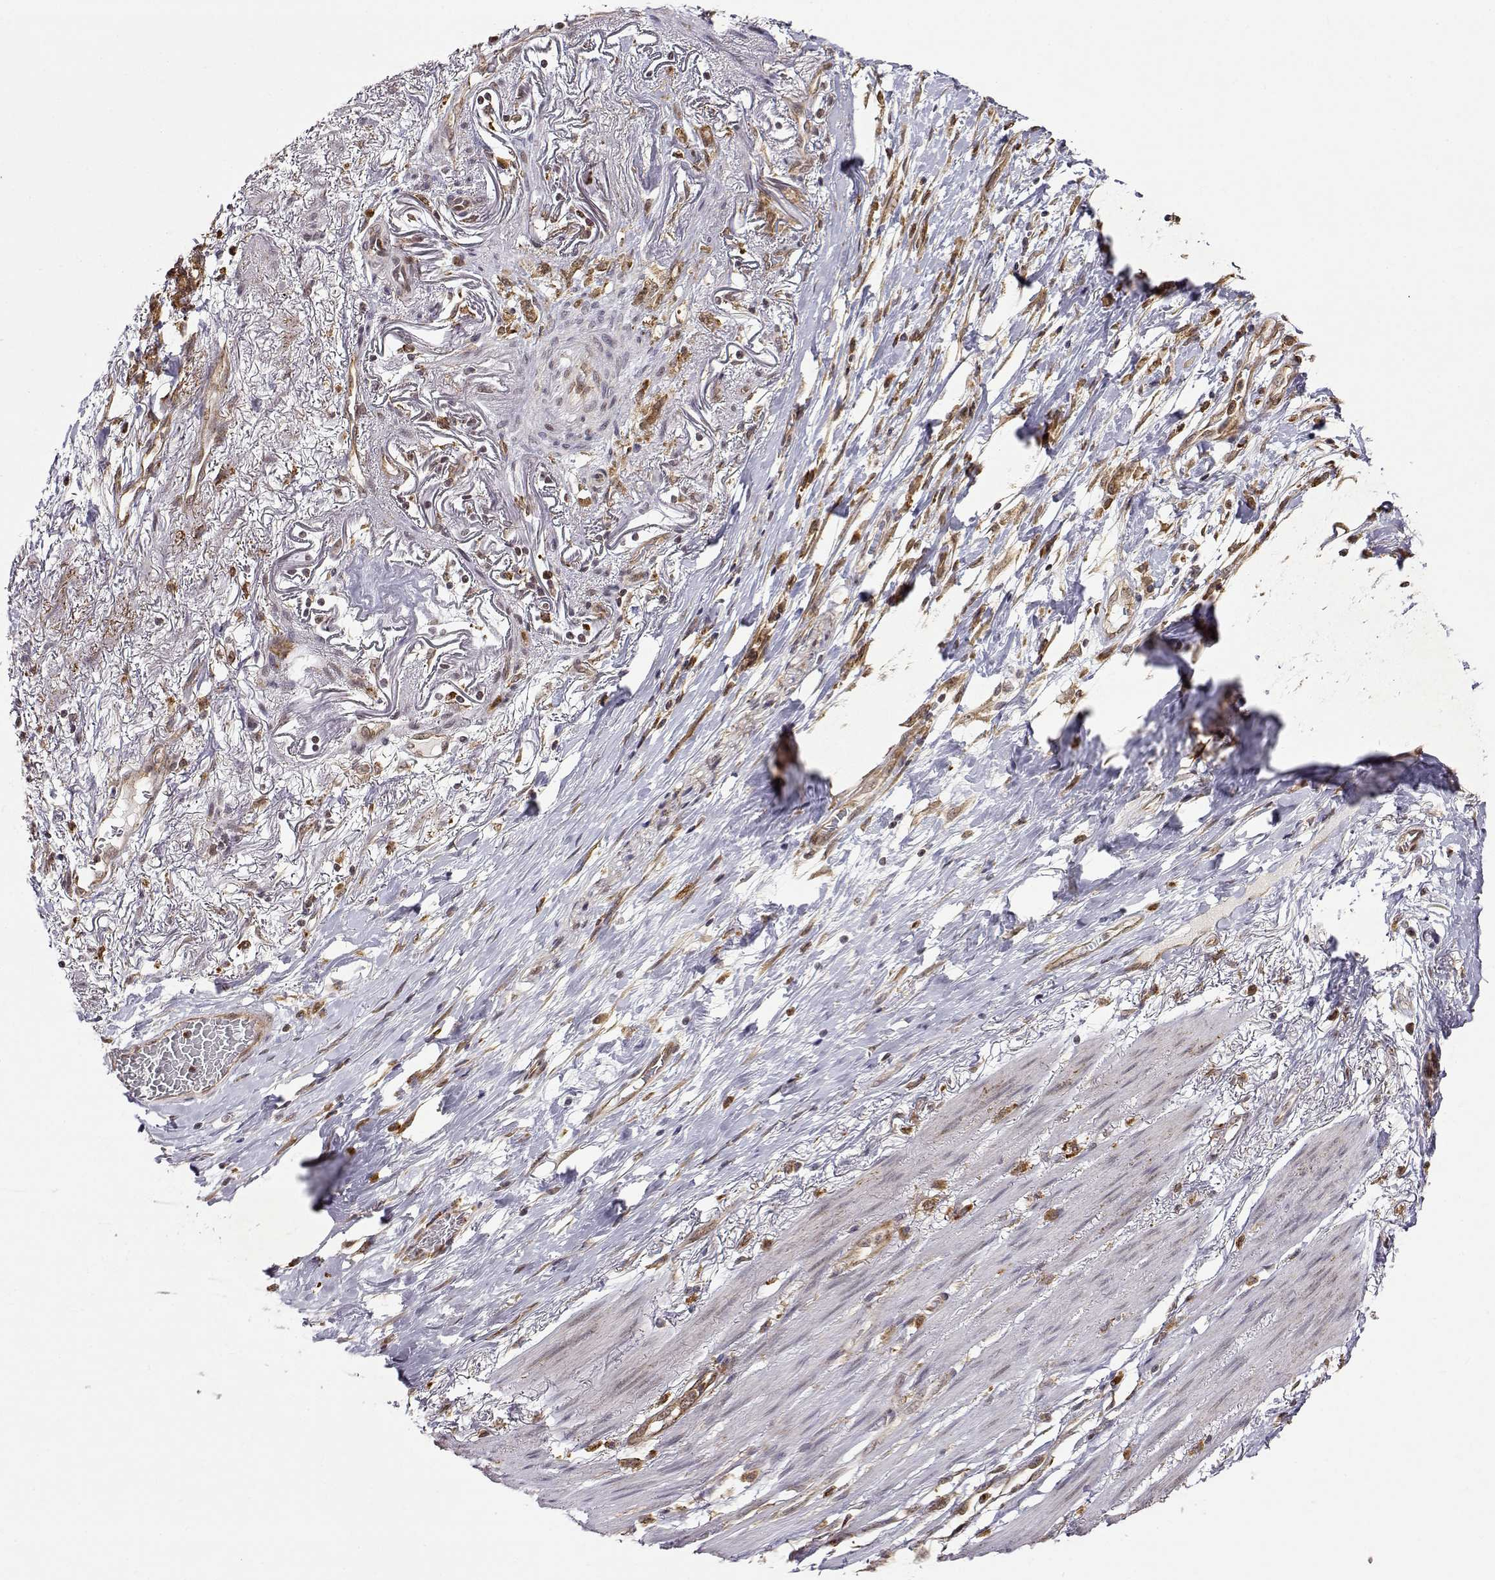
{"staining": {"intensity": "moderate", "quantity": ">75%", "location": "cytoplasmic/membranous"}, "tissue": "stomach cancer", "cell_type": "Tumor cells", "image_type": "cancer", "snomed": [{"axis": "morphology", "description": "Adenocarcinoma, NOS"}, {"axis": "topography", "description": "Stomach"}], "caption": "A brown stain highlights moderate cytoplasmic/membranous expression of a protein in human adenocarcinoma (stomach) tumor cells. (IHC, brightfield microscopy, high magnification).", "gene": "RNF13", "patient": {"sex": "female", "age": 84}}